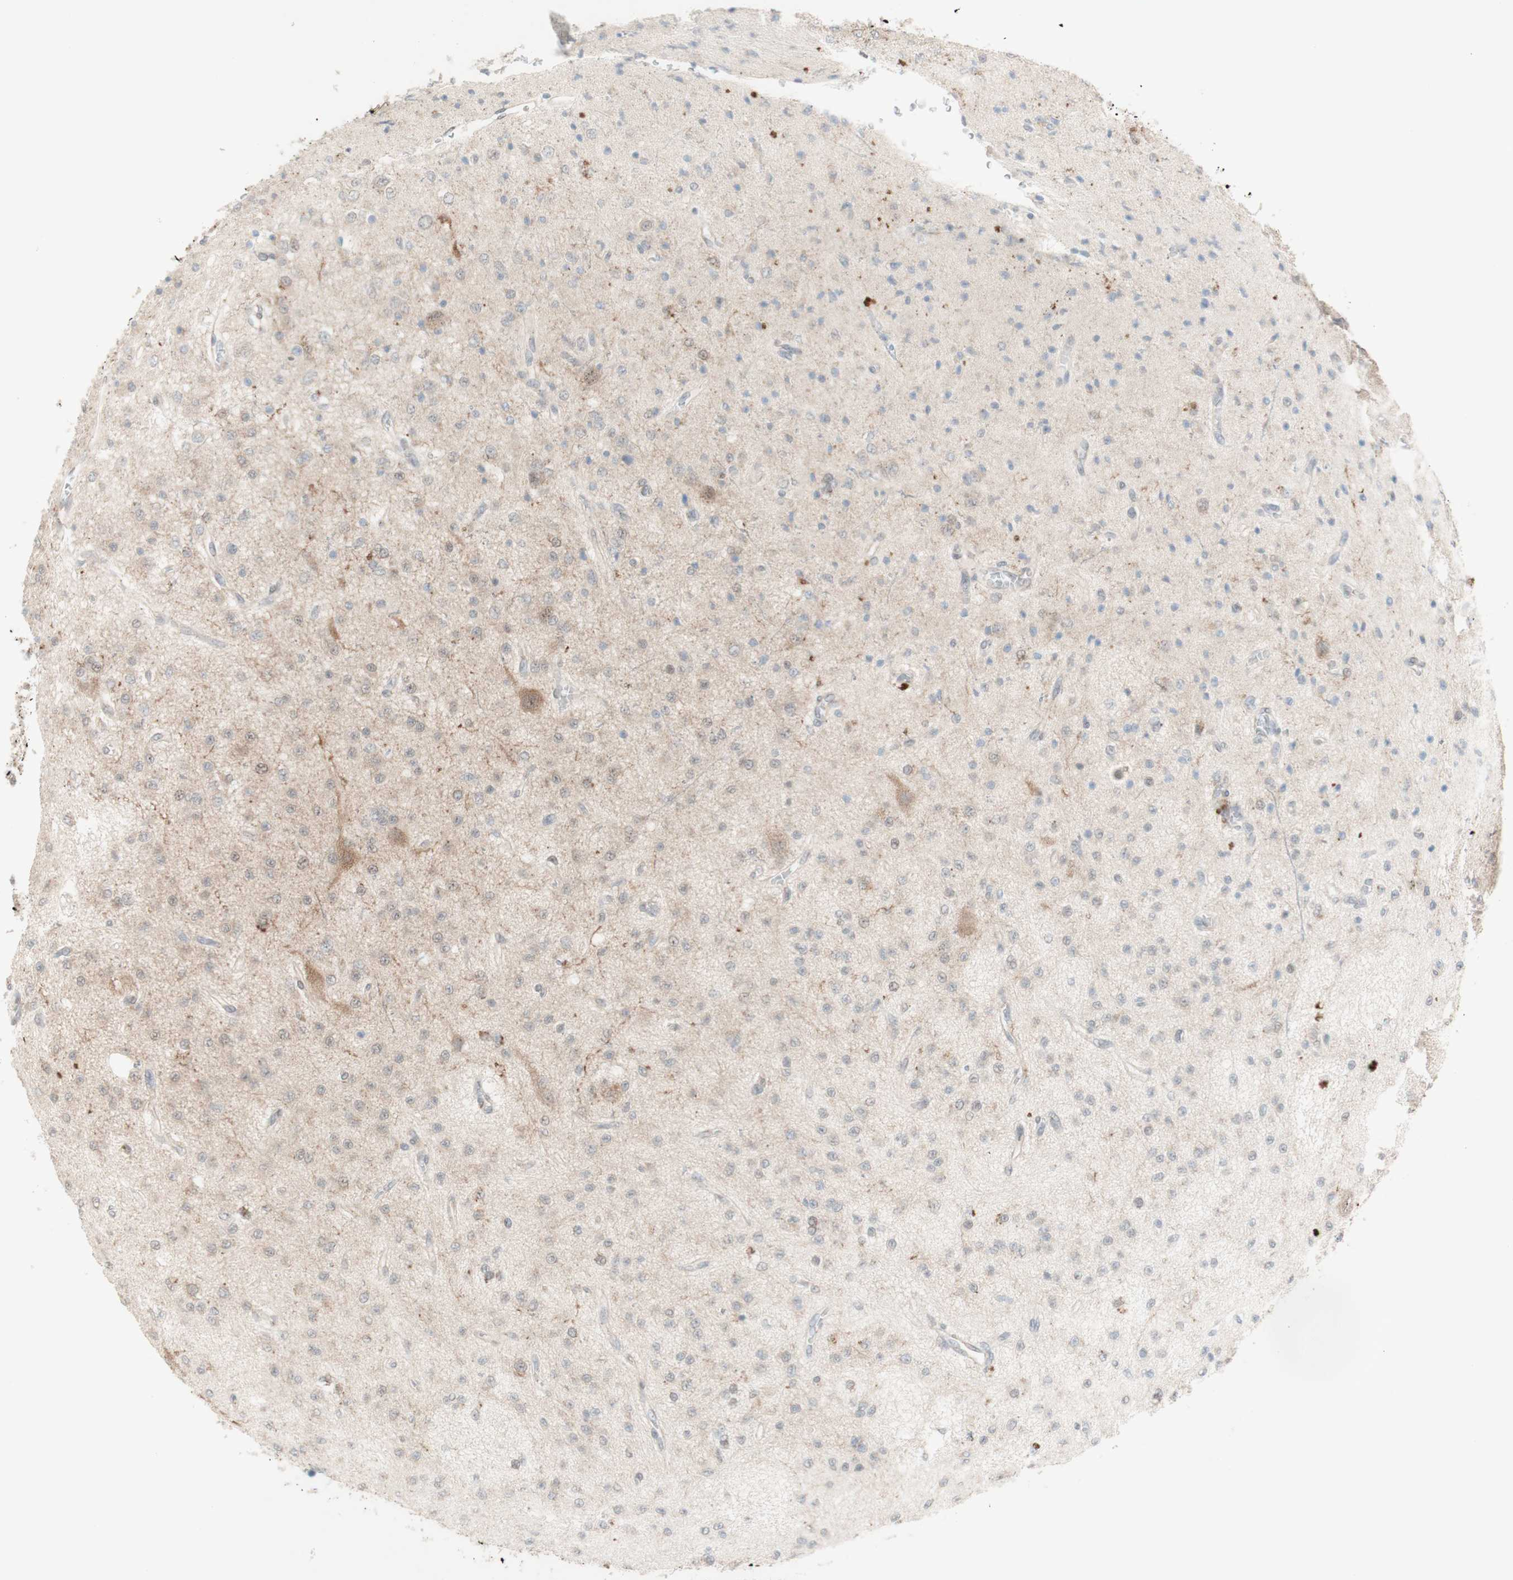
{"staining": {"intensity": "weak", "quantity": ">75%", "location": "cytoplasmic/membranous"}, "tissue": "glioma", "cell_type": "Tumor cells", "image_type": "cancer", "snomed": [{"axis": "morphology", "description": "Glioma, malignant, Low grade"}, {"axis": "topography", "description": "Brain"}], "caption": "Brown immunohistochemical staining in glioma reveals weak cytoplasmic/membranous staining in about >75% of tumor cells.", "gene": "CYLD", "patient": {"sex": "male", "age": 38}}